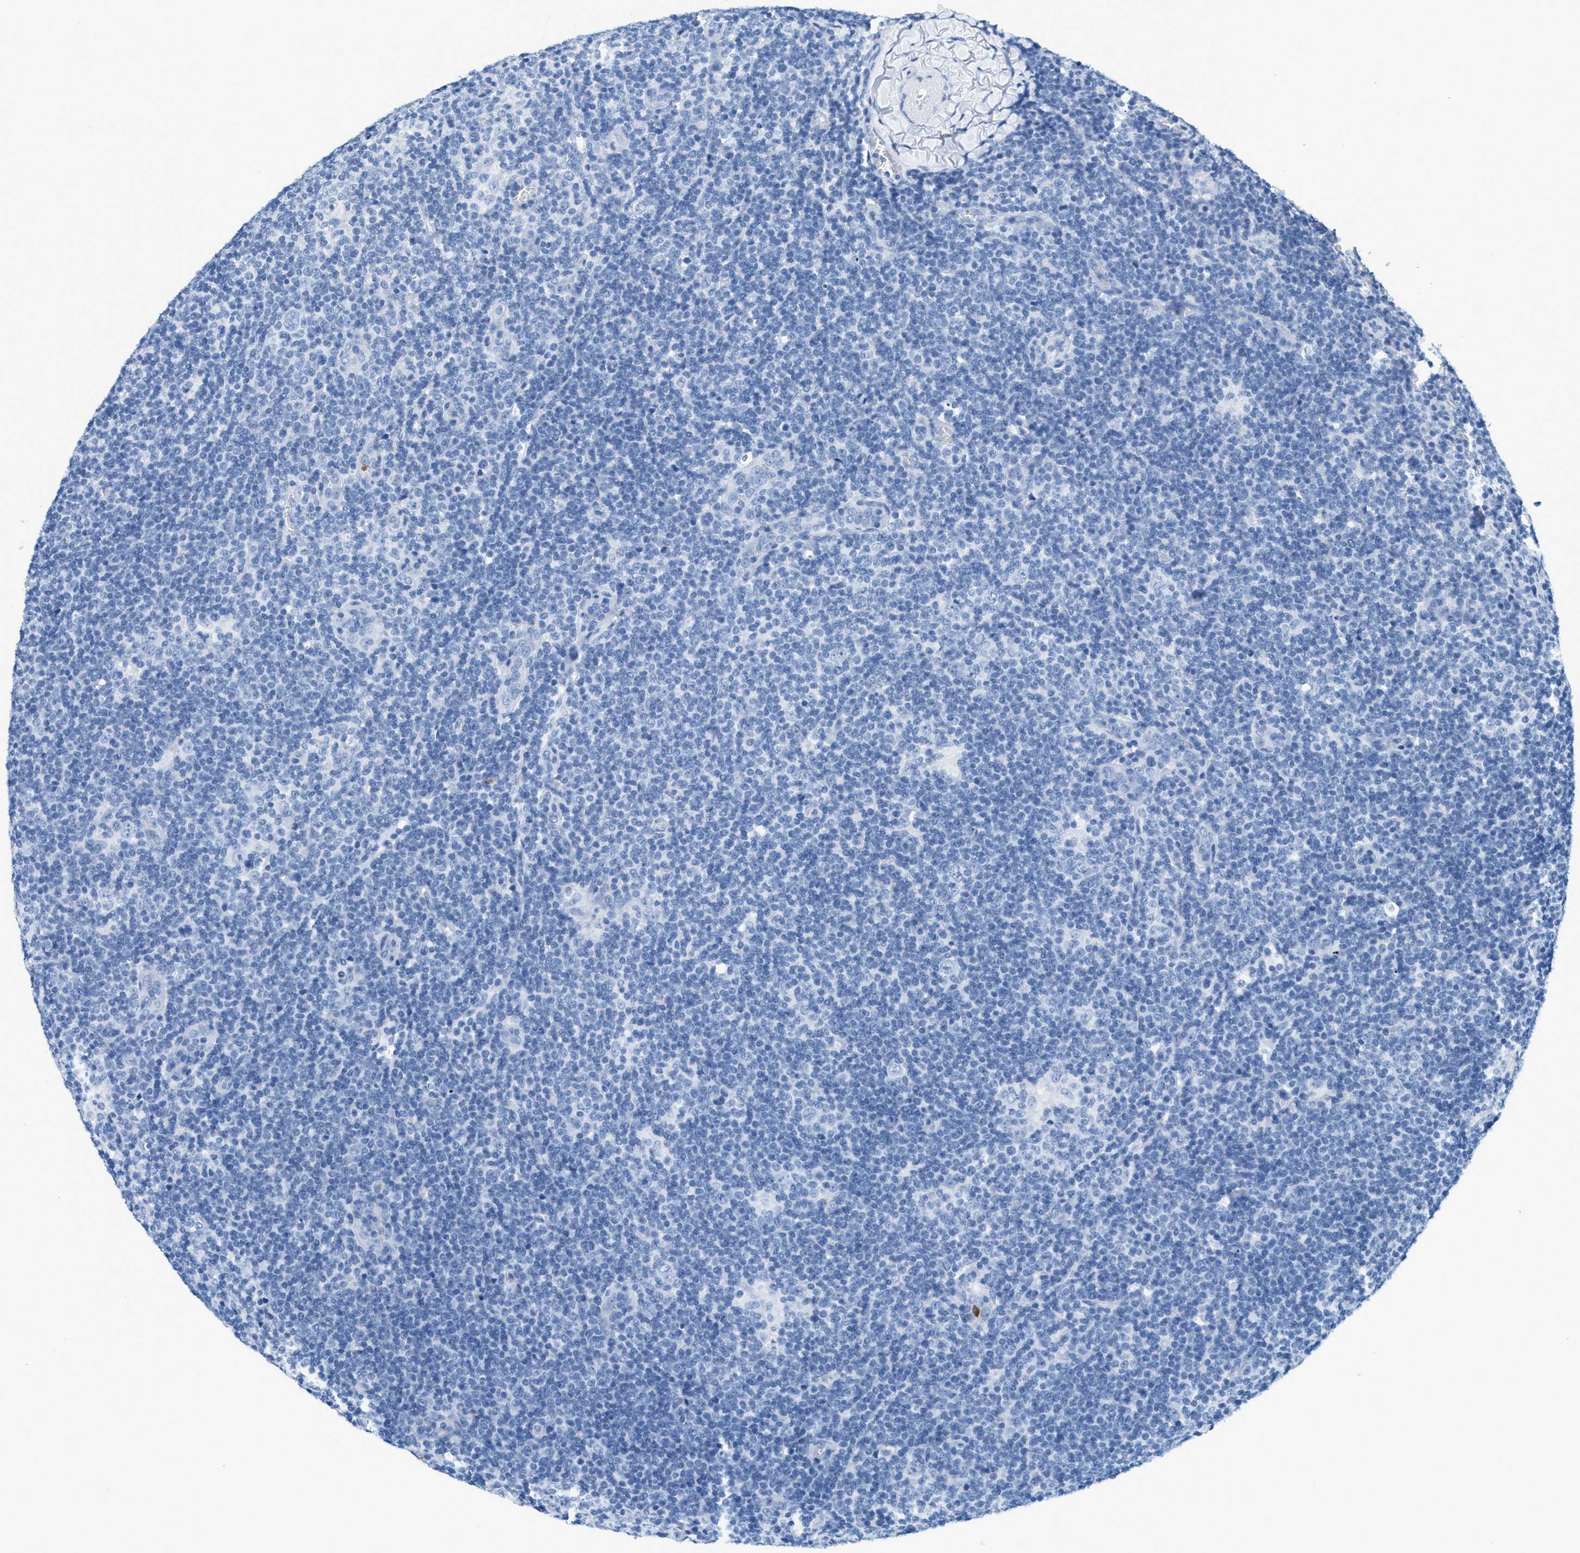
{"staining": {"intensity": "negative", "quantity": "none", "location": "none"}, "tissue": "lymphoma", "cell_type": "Tumor cells", "image_type": "cancer", "snomed": [{"axis": "morphology", "description": "Hodgkin's disease, NOS"}, {"axis": "topography", "description": "Lymph node"}], "caption": "Tumor cells show no significant positivity in Hodgkin's disease. (Brightfield microscopy of DAB (3,3'-diaminobenzidine) immunohistochemistry (IHC) at high magnification).", "gene": "LCN2", "patient": {"sex": "female", "age": 57}}